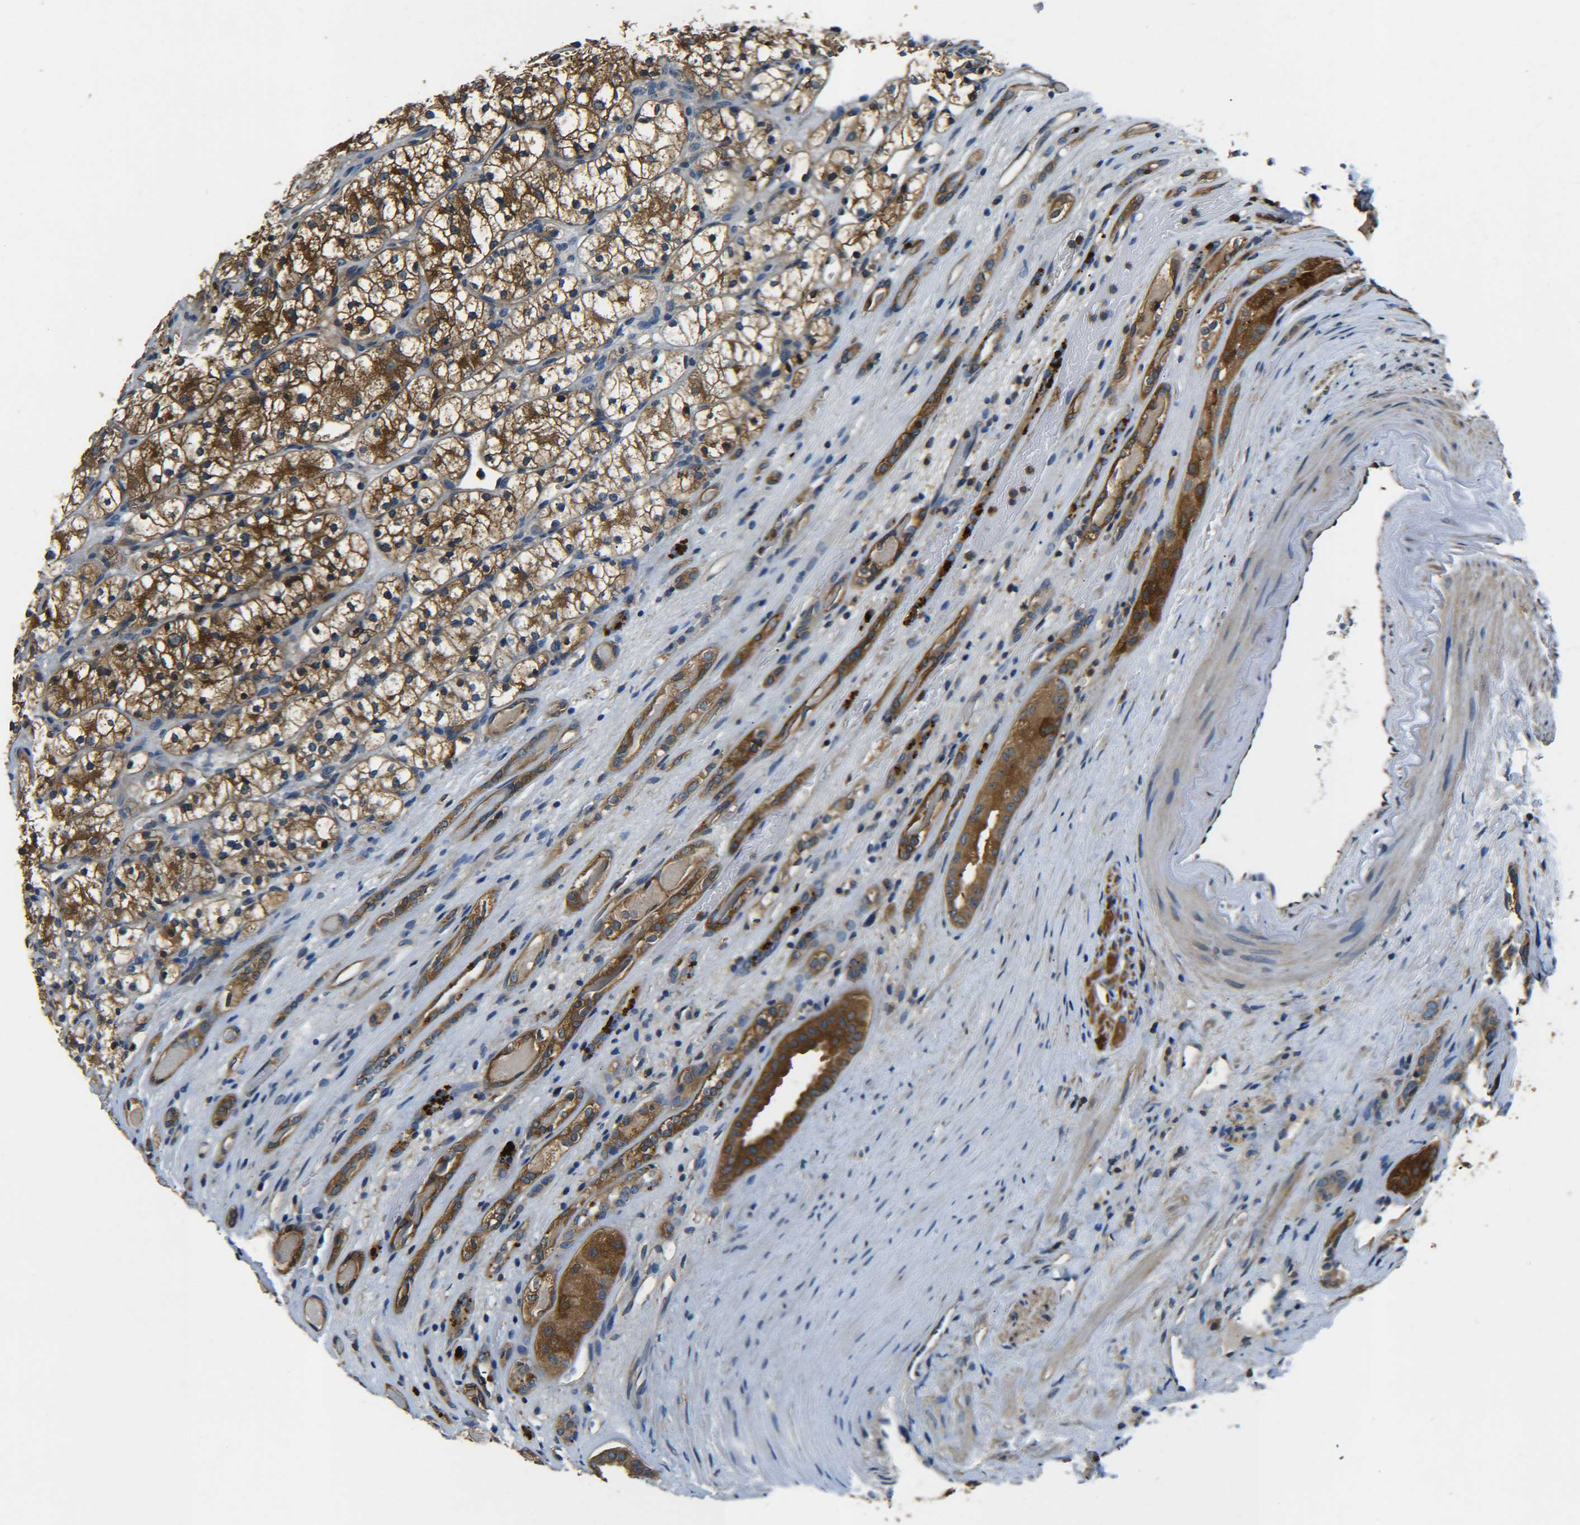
{"staining": {"intensity": "strong", "quantity": ">75%", "location": "cytoplasmic/membranous"}, "tissue": "renal cancer", "cell_type": "Tumor cells", "image_type": "cancer", "snomed": [{"axis": "morphology", "description": "Adenocarcinoma, NOS"}, {"axis": "topography", "description": "Kidney"}], "caption": "A histopathology image of human adenocarcinoma (renal) stained for a protein shows strong cytoplasmic/membranous brown staining in tumor cells.", "gene": "PREB", "patient": {"sex": "female", "age": 60}}